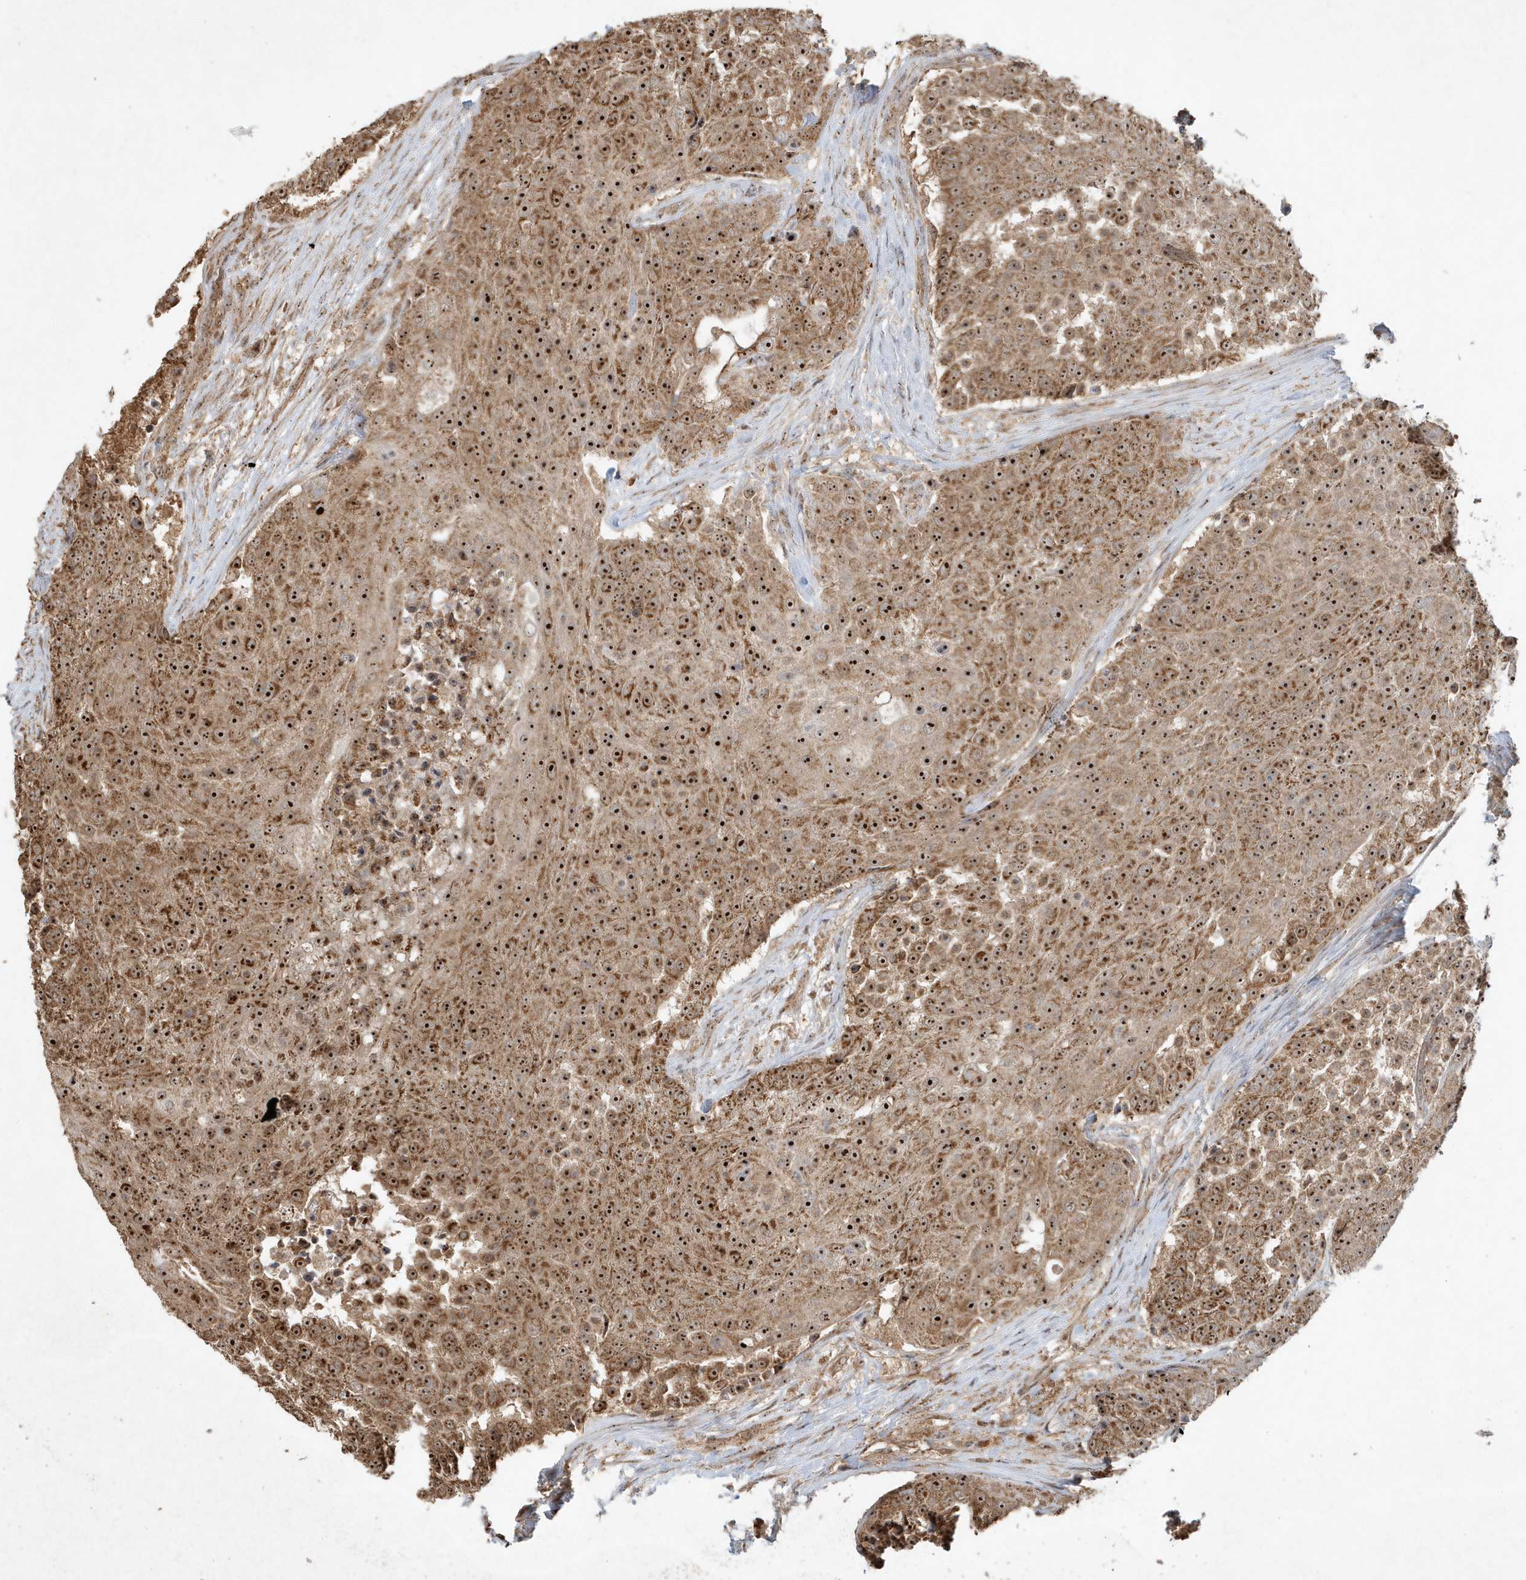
{"staining": {"intensity": "strong", "quantity": ">75%", "location": "cytoplasmic/membranous,nuclear"}, "tissue": "urothelial cancer", "cell_type": "Tumor cells", "image_type": "cancer", "snomed": [{"axis": "morphology", "description": "Urothelial carcinoma, High grade"}, {"axis": "topography", "description": "Urinary bladder"}], "caption": "A high-resolution image shows IHC staining of urothelial cancer, which displays strong cytoplasmic/membranous and nuclear positivity in approximately >75% of tumor cells.", "gene": "ABCB9", "patient": {"sex": "female", "age": 63}}